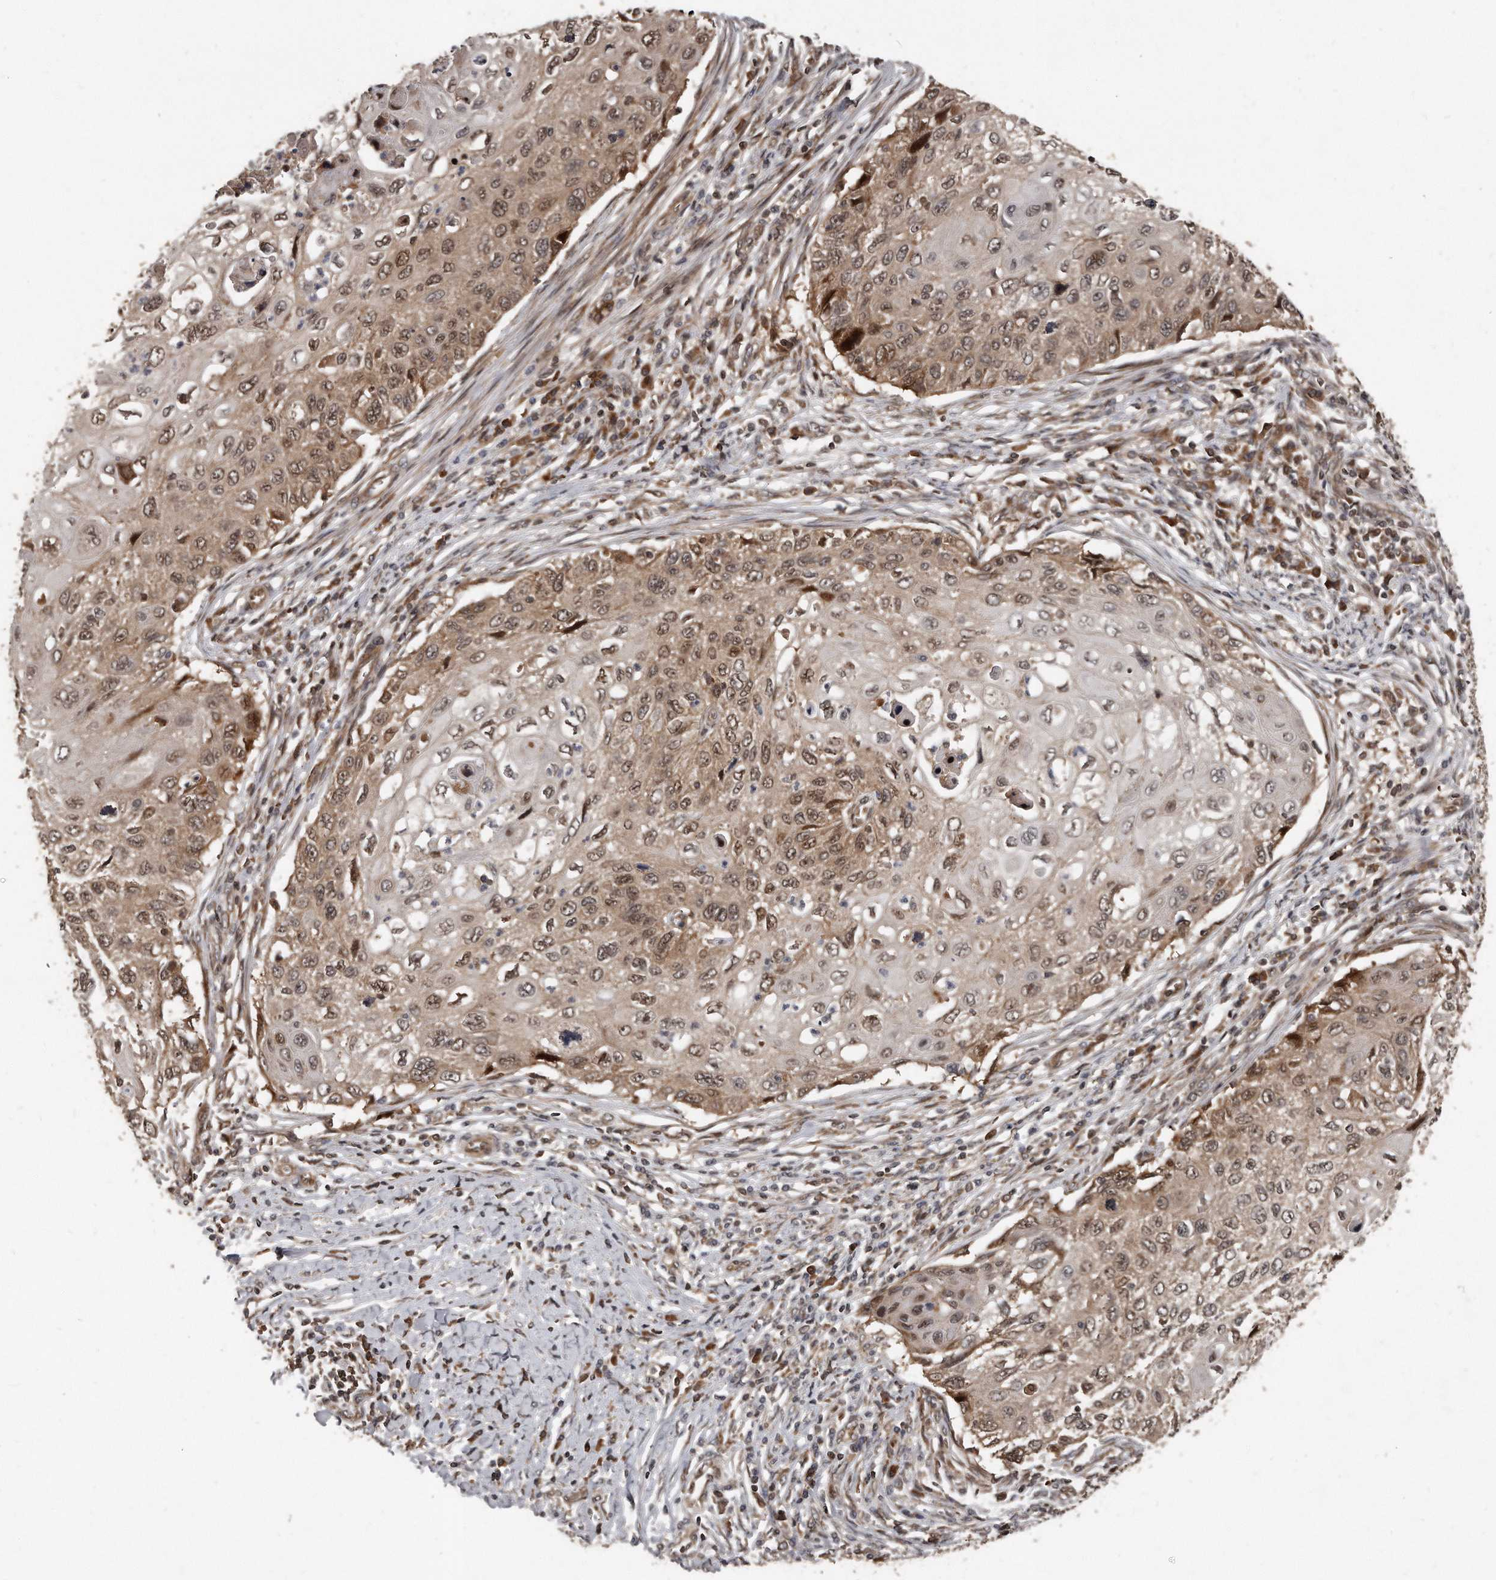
{"staining": {"intensity": "moderate", "quantity": ">75%", "location": "cytoplasmic/membranous,nuclear"}, "tissue": "cervical cancer", "cell_type": "Tumor cells", "image_type": "cancer", "snomed": [{"axis": "morphology", "description": "Squamous cell carcinoma, NOS"}, {"axis": "topography", "description": "Cervix"}], "caption": "Cervical cancer (squamous cell carcinoma) stained with immunohistochemistry (IHC) shows moderate cytoplasmic/membranous and nuclear positivity in about >75% of tumor cells. Immunohistochemistry (ihc) stains the protein of interest in brown and the nuclei are stained blue.", "gene": "GCH1", "patient": {"sex": "female", "age": 70}}